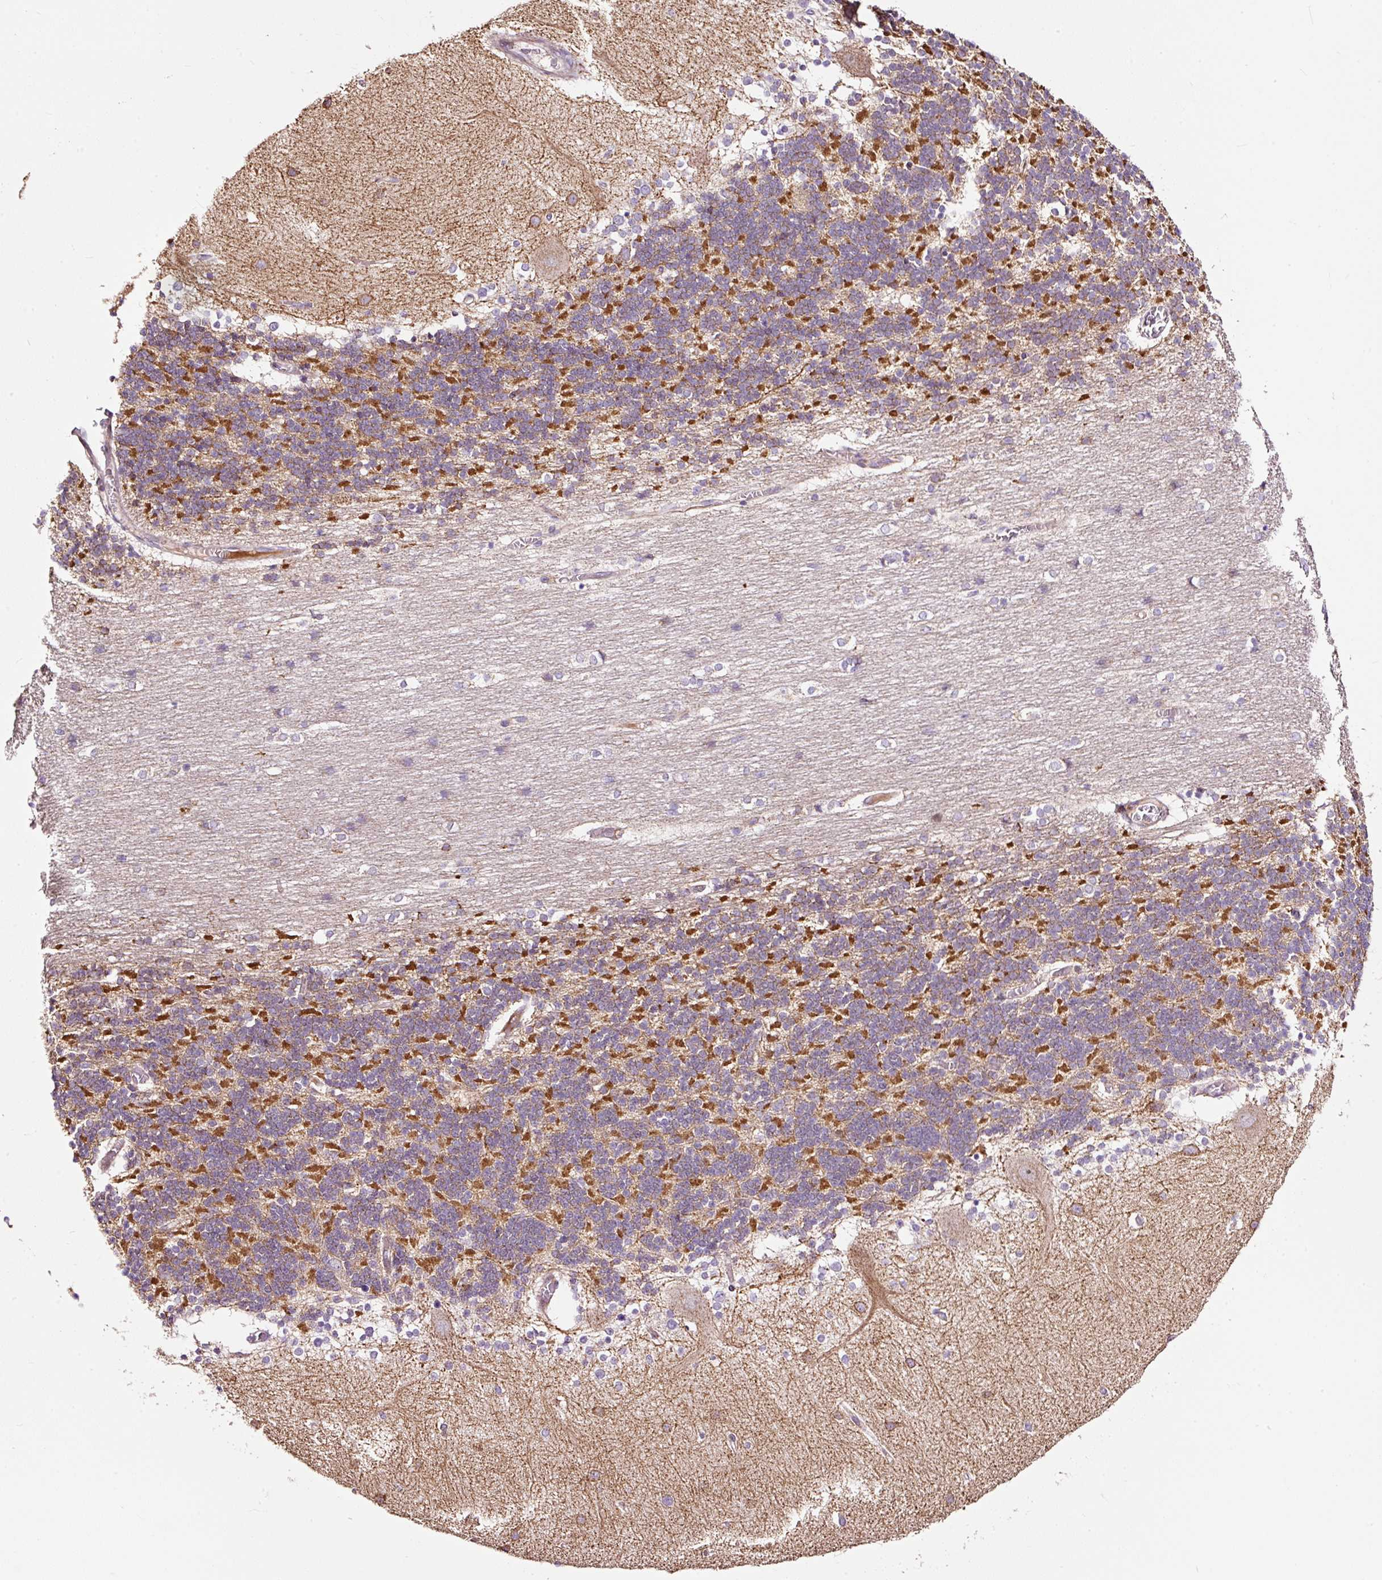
{"staining": {"intensity": "moderate", "quantity": ">75%", "location": "cytoplasmic/membranous"}, "tissue": "cerebellum", "cell_type": "Cells in granular layer", "image_type": "normal", "snomed": [{"axis": "morphology", "description": "Normal tissue, NOS"}, {"axis": "topography", "description": "Cerebellum"}], "caption": "Immunohistochemistry histopathology image of normal cerebellum: human cerebellum stained using immunohistochemistry exhibits medium levels of moderate protein expression localized specifically in the cytoplasmic/membranous of cells in granular layer, appearing as a cytoplasmic/membranous brown color.", "gene": "BOLA3", "patient": {"sex": "female", "age": 54}}